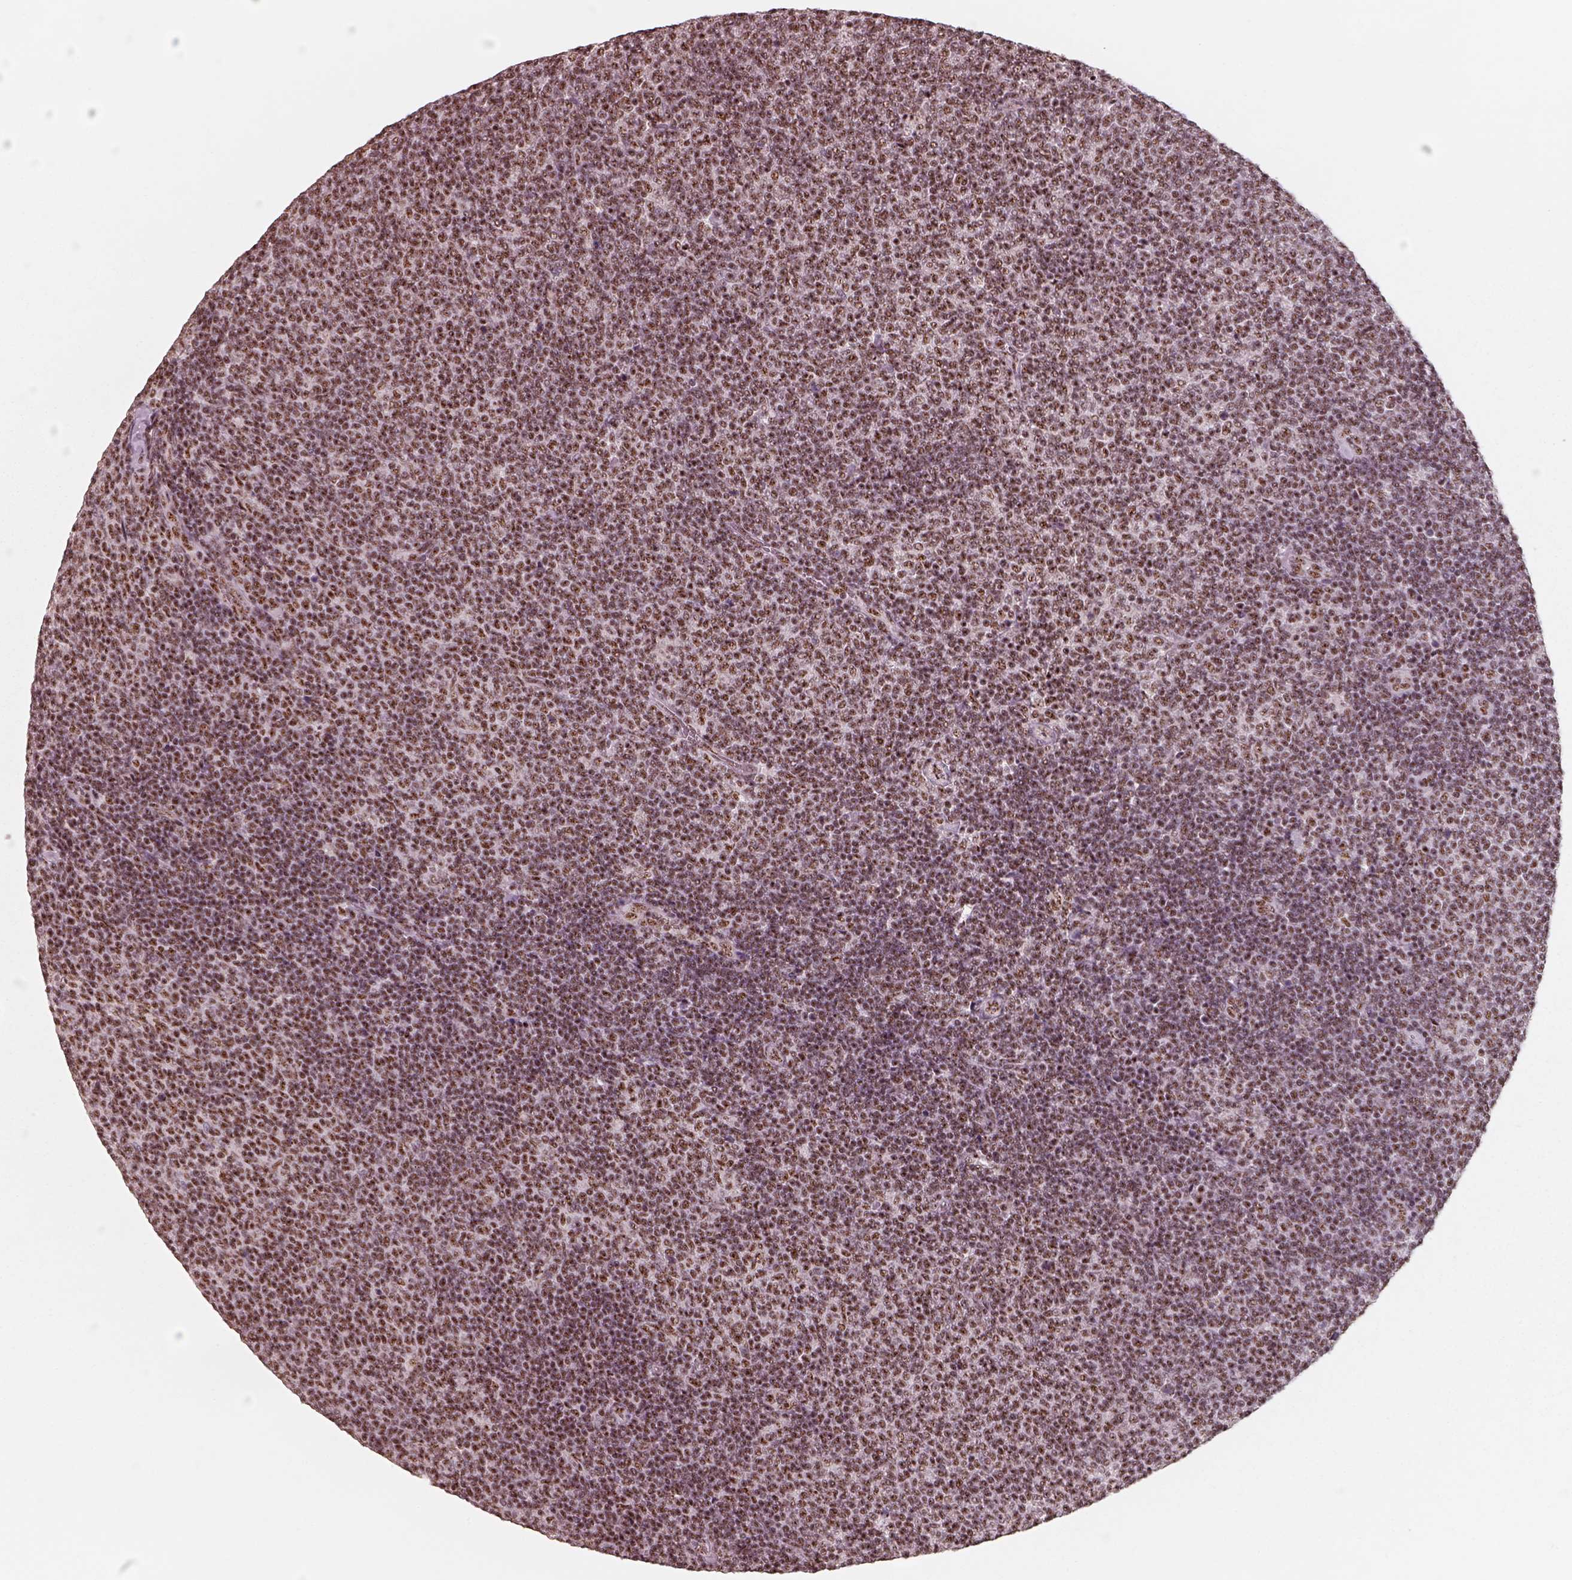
{"staining": {"intensity": "moderate", "quantity": ">75%", "location": "nuclear"}, "tissue": "lymphoma", "cell_type": "Tumor cells", "image_type": "cancer", "snomed": [{"axis": "morphology", "description": "Malignant lymphoma, non-Hodgkin's type, Low grade"}, {"axis": "topography", "description": "Lymph node"}], "caption": "DAB (3,3'-diaminobenzidine) immunohistochemical staining of human lymphoma shows moderate nuclear protein expression in approximately >75% of tumor cells. The protein is stained brown, and the nuclei are stained in blue (DAB (3,3'-diaminobenzidine) IHC with brightfield microscopy, high magnification).", "gene": "ATXN7L3", "patient": {"sex": "male", "age": 52}}